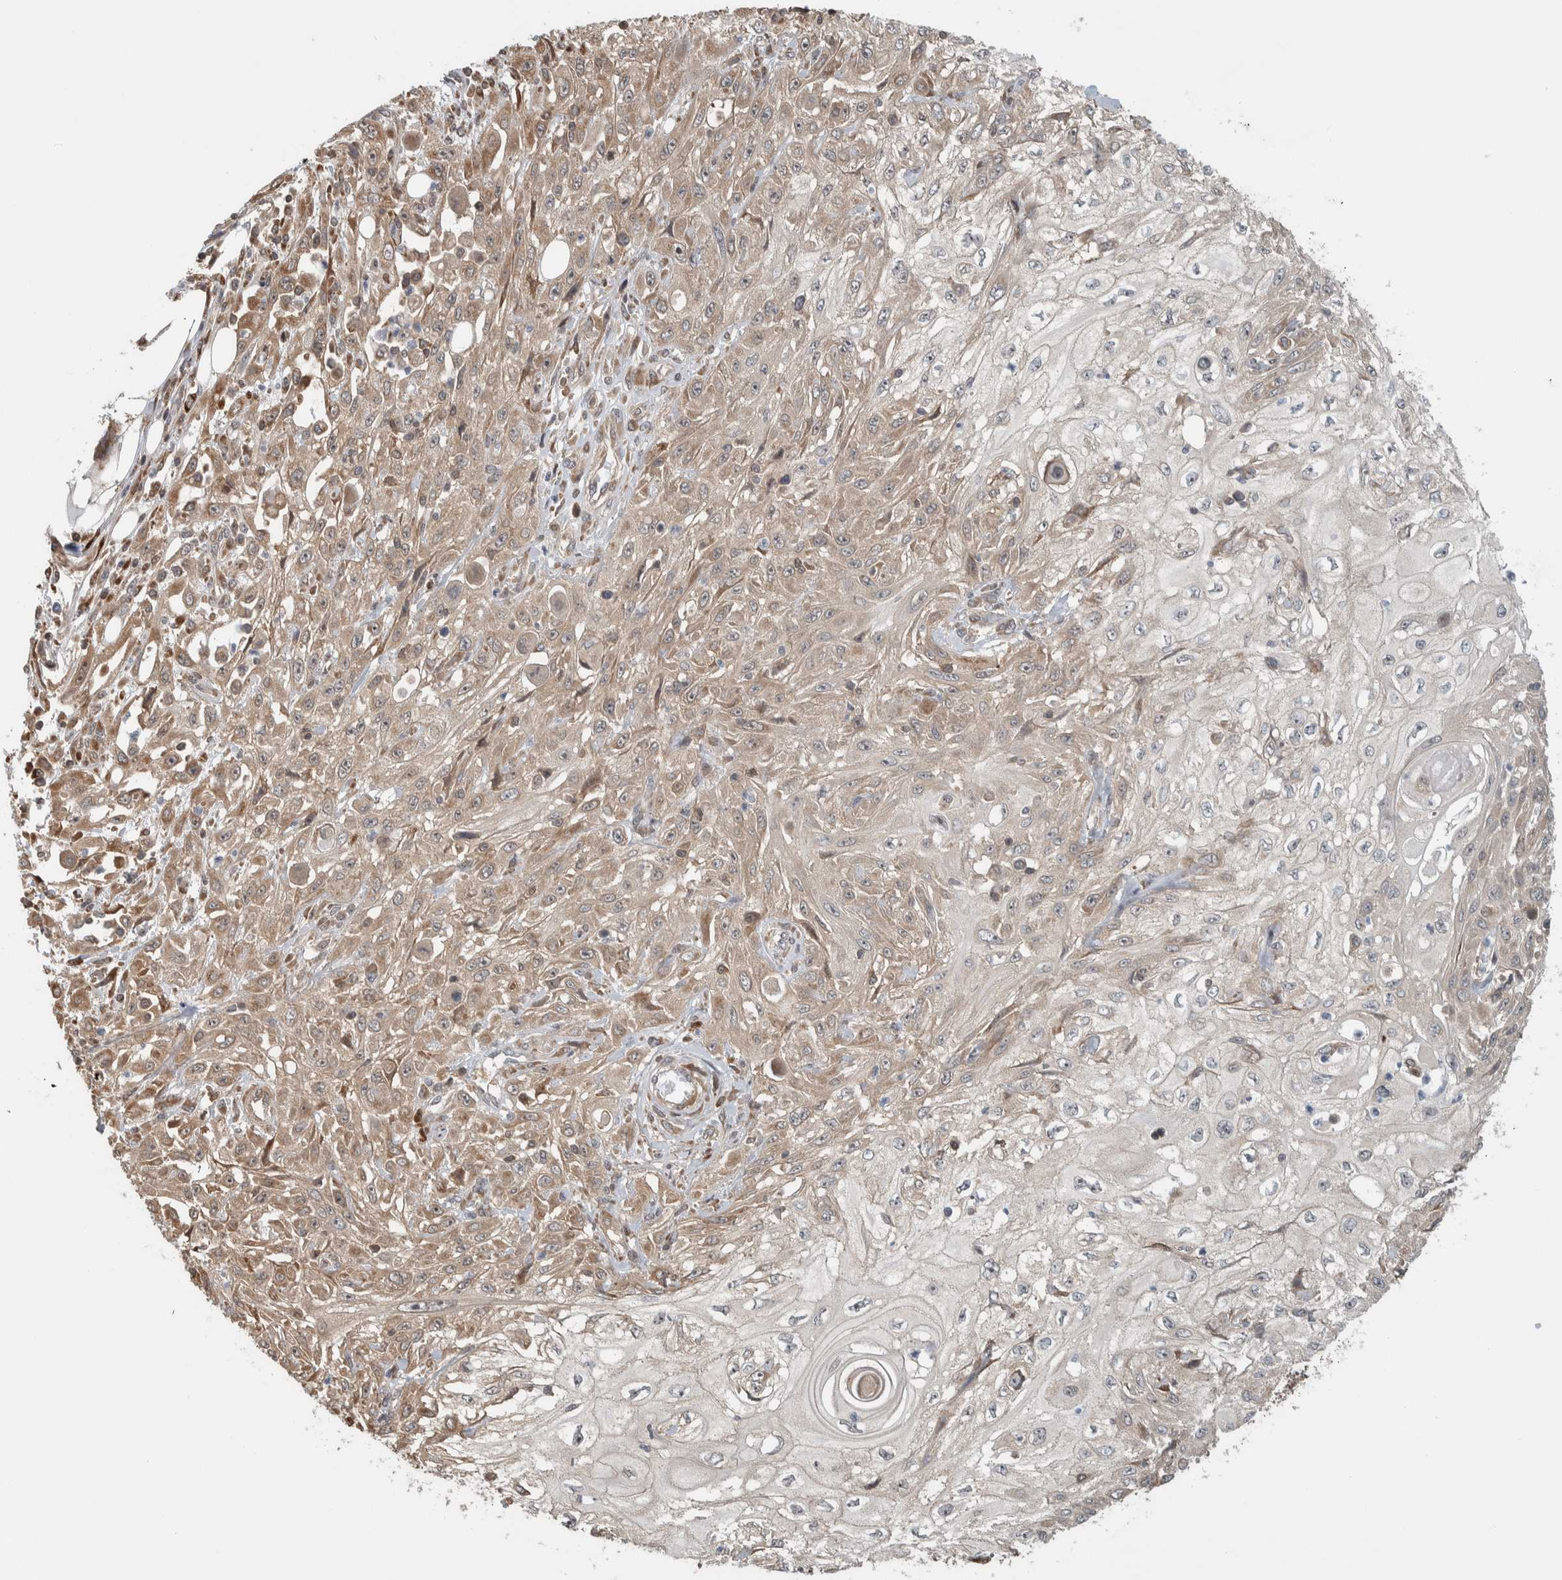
{"staining": {"intensity": "weak", "quantity": ">75%", "location": "cytoplasmic/membranous"}, "tissue": "skin cancer", "cell_type": "Tumor cells", "image_type": "cancer", "snomed": [{"axis": "morphology", "description": "Squamous cell carcinoma, NOS"}, {"axis": "morphology", "description": "Squamous cell carcinoma, metastatic, NOS"}, {"axis": "topography", "description": "Skin"}, {"axis": "topography", "description": "Lymph node"}], "caption": "Immunohistochemistry photomicrograph of neoplastic tissue: skin cancer (metastatic squamous cell carcinoma) stained using immunohistochemistry (IHC) shows low levels of weak protein expression localized specifically in the cytoplasmic/membranous of tumor cells, appearing as a cytoplasmic/membranous brown color.", "gene": "CNTROB", "patient": {"sex": "male", "age": 75}}